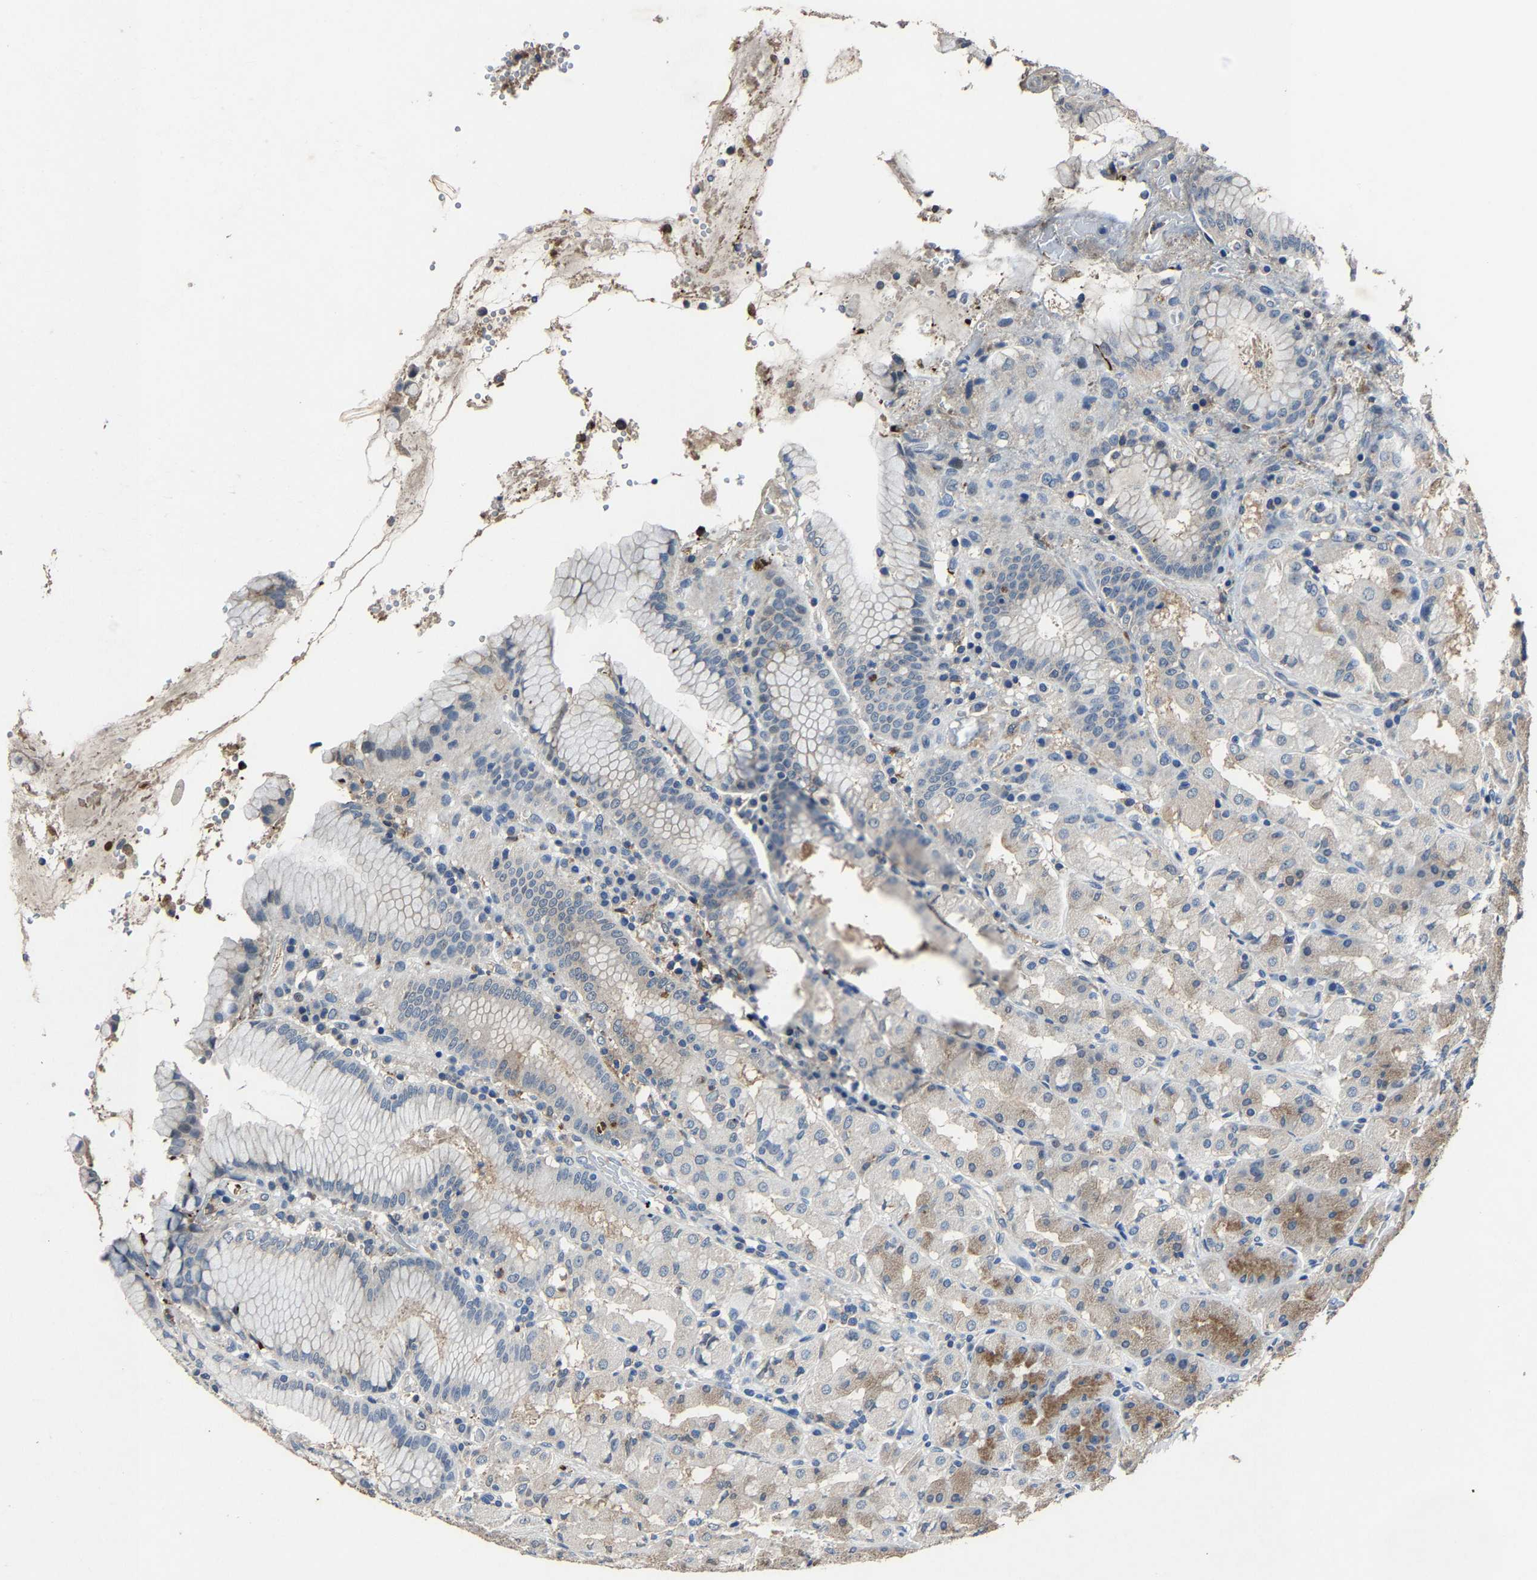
{"staining": {"intensity": "moderate", "quantity": "25%-75%", "location": "cytoplasmic/membranous"}, "tissue": "stomach", "cell_type": "Glandular cells", "image_type": "normal", "snomed": [{"axis": "morphology", "description": "Normal tissue, NOS"}, {"axis": "topography", "description": "Stomach"}, {"axis": "topography", "description": "Stomach, lower"}], "caption": "Glandular cells demonstrate medium levels of moderate cytoplasmic/membranous expression in approximately 25%-75% of cells in benign stomach.", "gene": "PCNX2", "patient": {"sex": "female", "age": 56}}